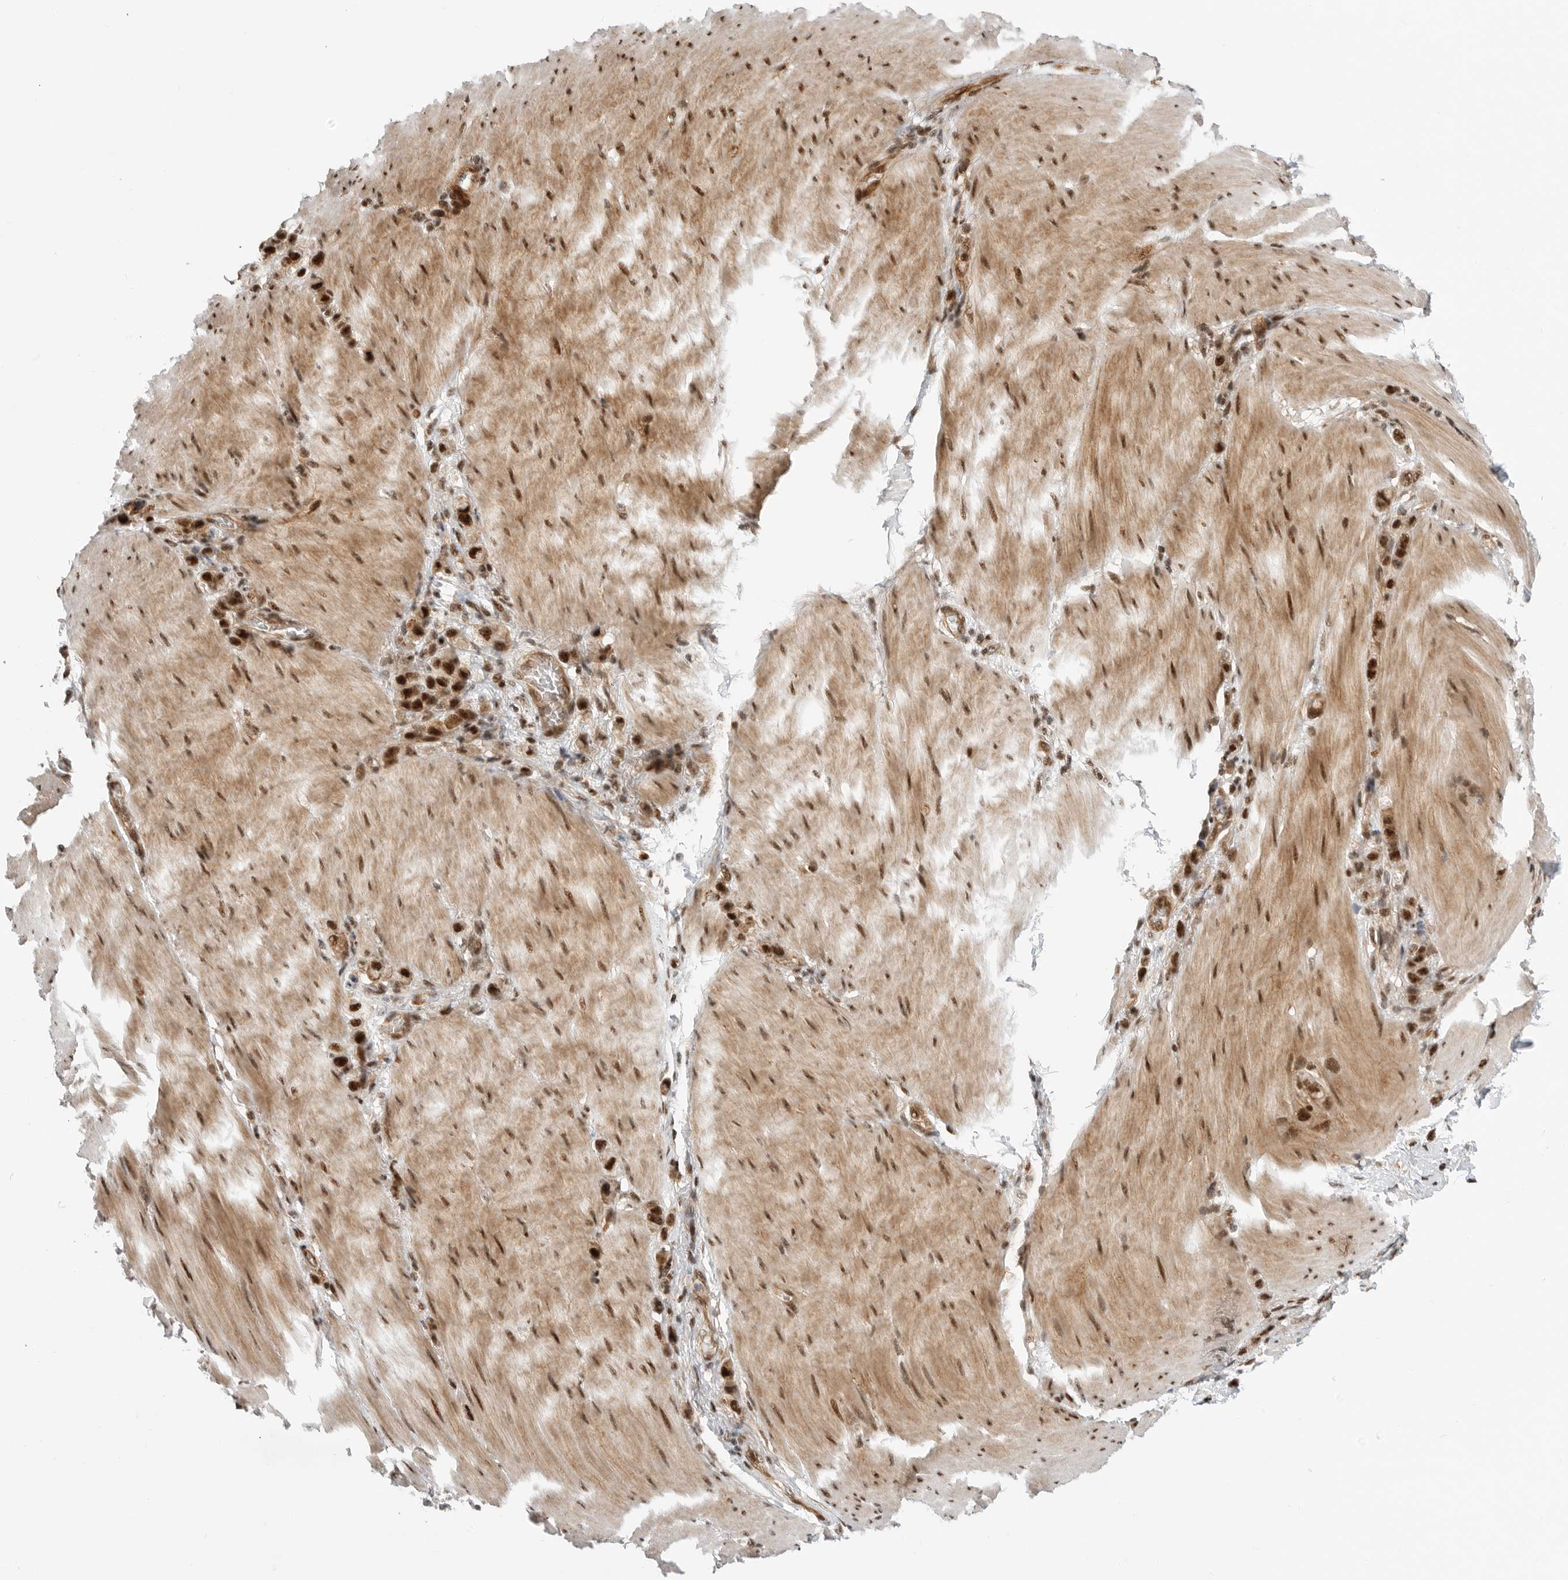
{"staining": {"intensity": "strong", "quantity": ">75%", "location": "nuclear"}, "tissue": "stomach cancer", "cell_type": "Tumor cells", "image_type": "cancer", "snomed": [{"axis": "morphology", "description": "Adenocarcinoma, NOS"}, {"axis": "topography", "description": "Stomach"}], "caption": "Approximately >75% of tumor cells in stomach adenocarcinoma show strong nuclear protein expression as visualized by brown immunohistochemical staining.", "gene": "GPATCH2", "patient": {"sex": "female", "age": 65}}